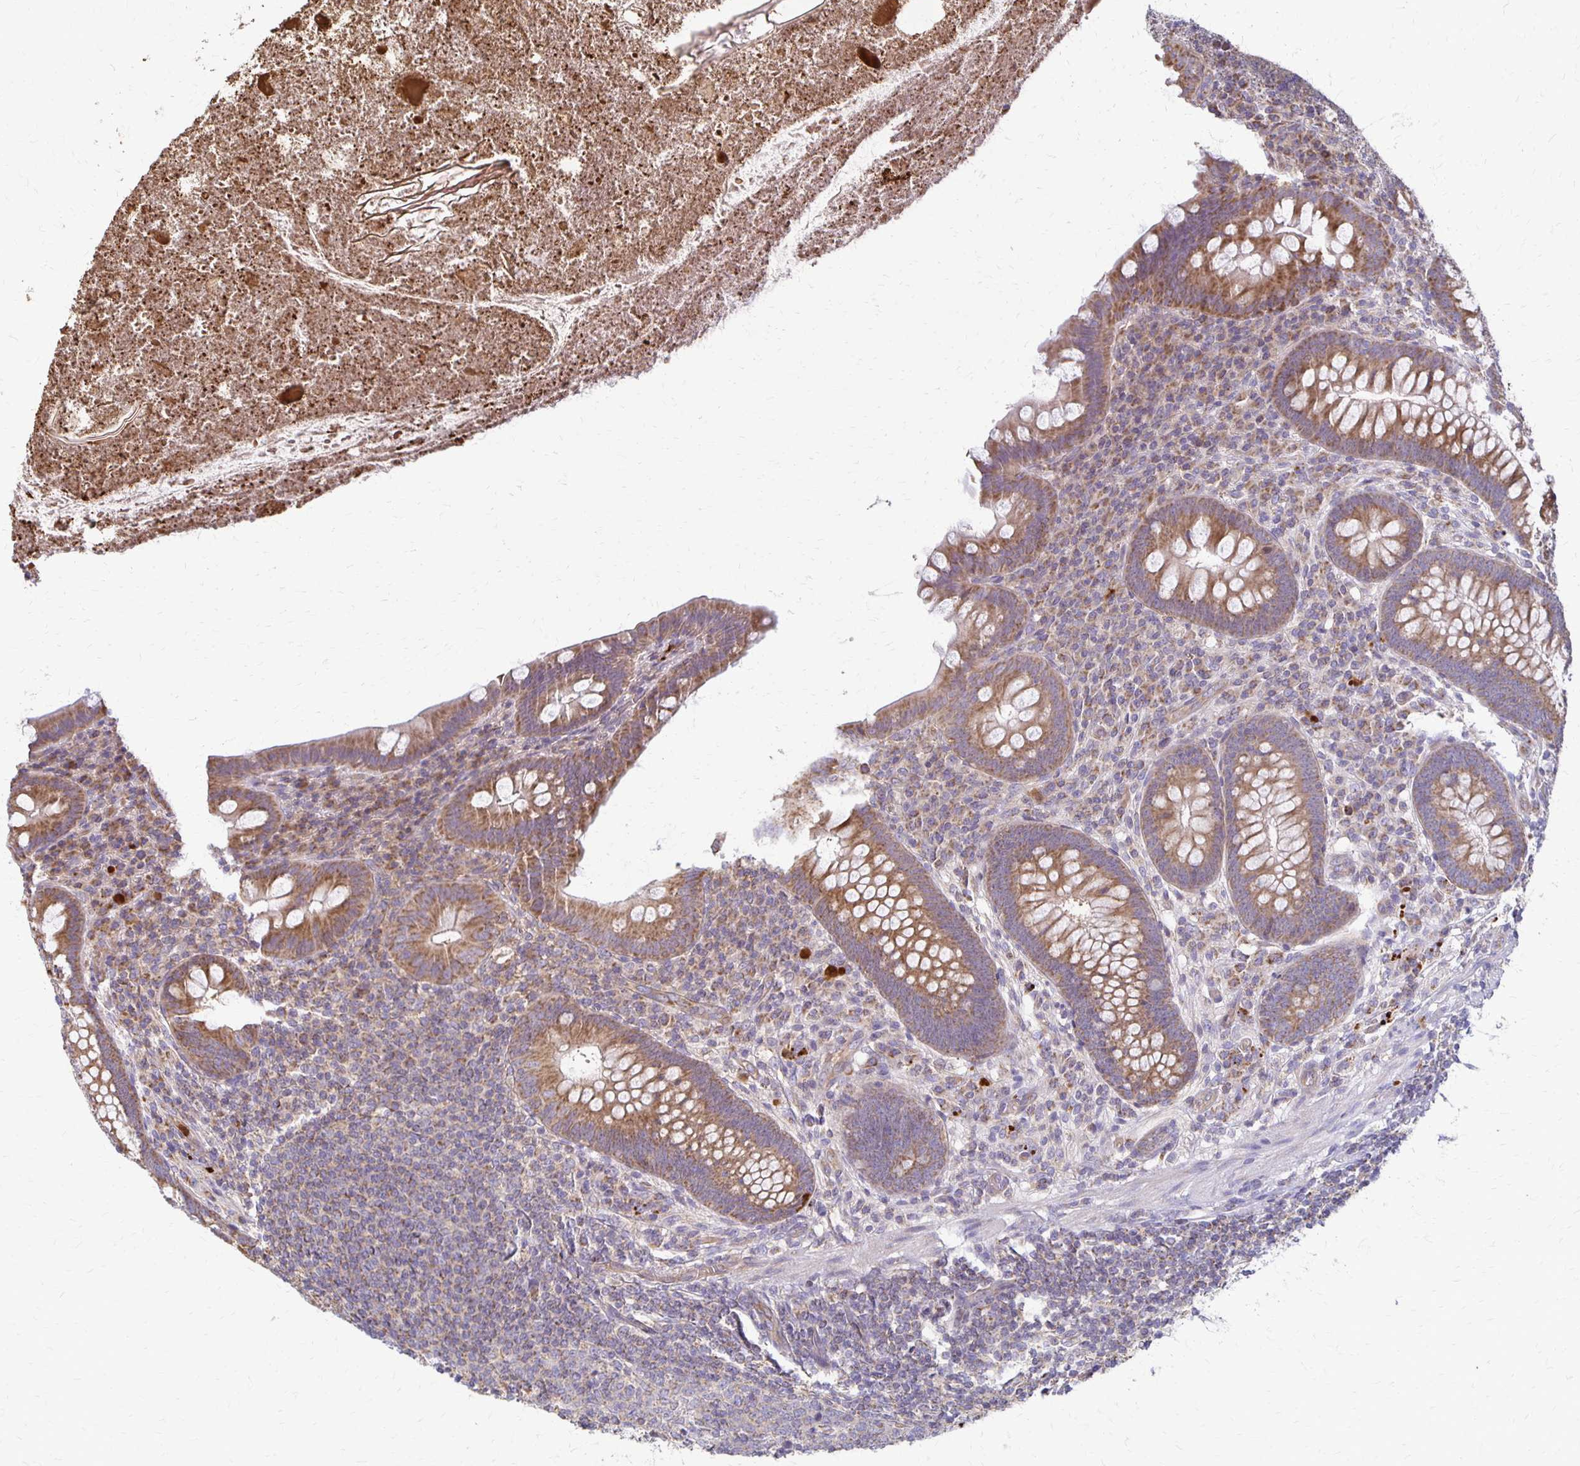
{"staining": {"intensity": "moderate", "quantity": ">75%", "location": "cytoplasmic/membranous"}, "tissue": "appendix", "cell_type": "Glandular cells", "image_type": "normal", "snomed": [{"axis": "morphology", "description": "Normal tissue, NOS"}, {"axis": "topography", "description": "Appendix"}], "caption": "This photomicrograph shows immunohistochemistry (IHC) staining of unremarkable appendix, with medium moderate cytoplasmic/membranous expression in about >75% of glandular cells.", "gene": "EIF4EBP2", "patient": {"sex": "male", "age": 71}}